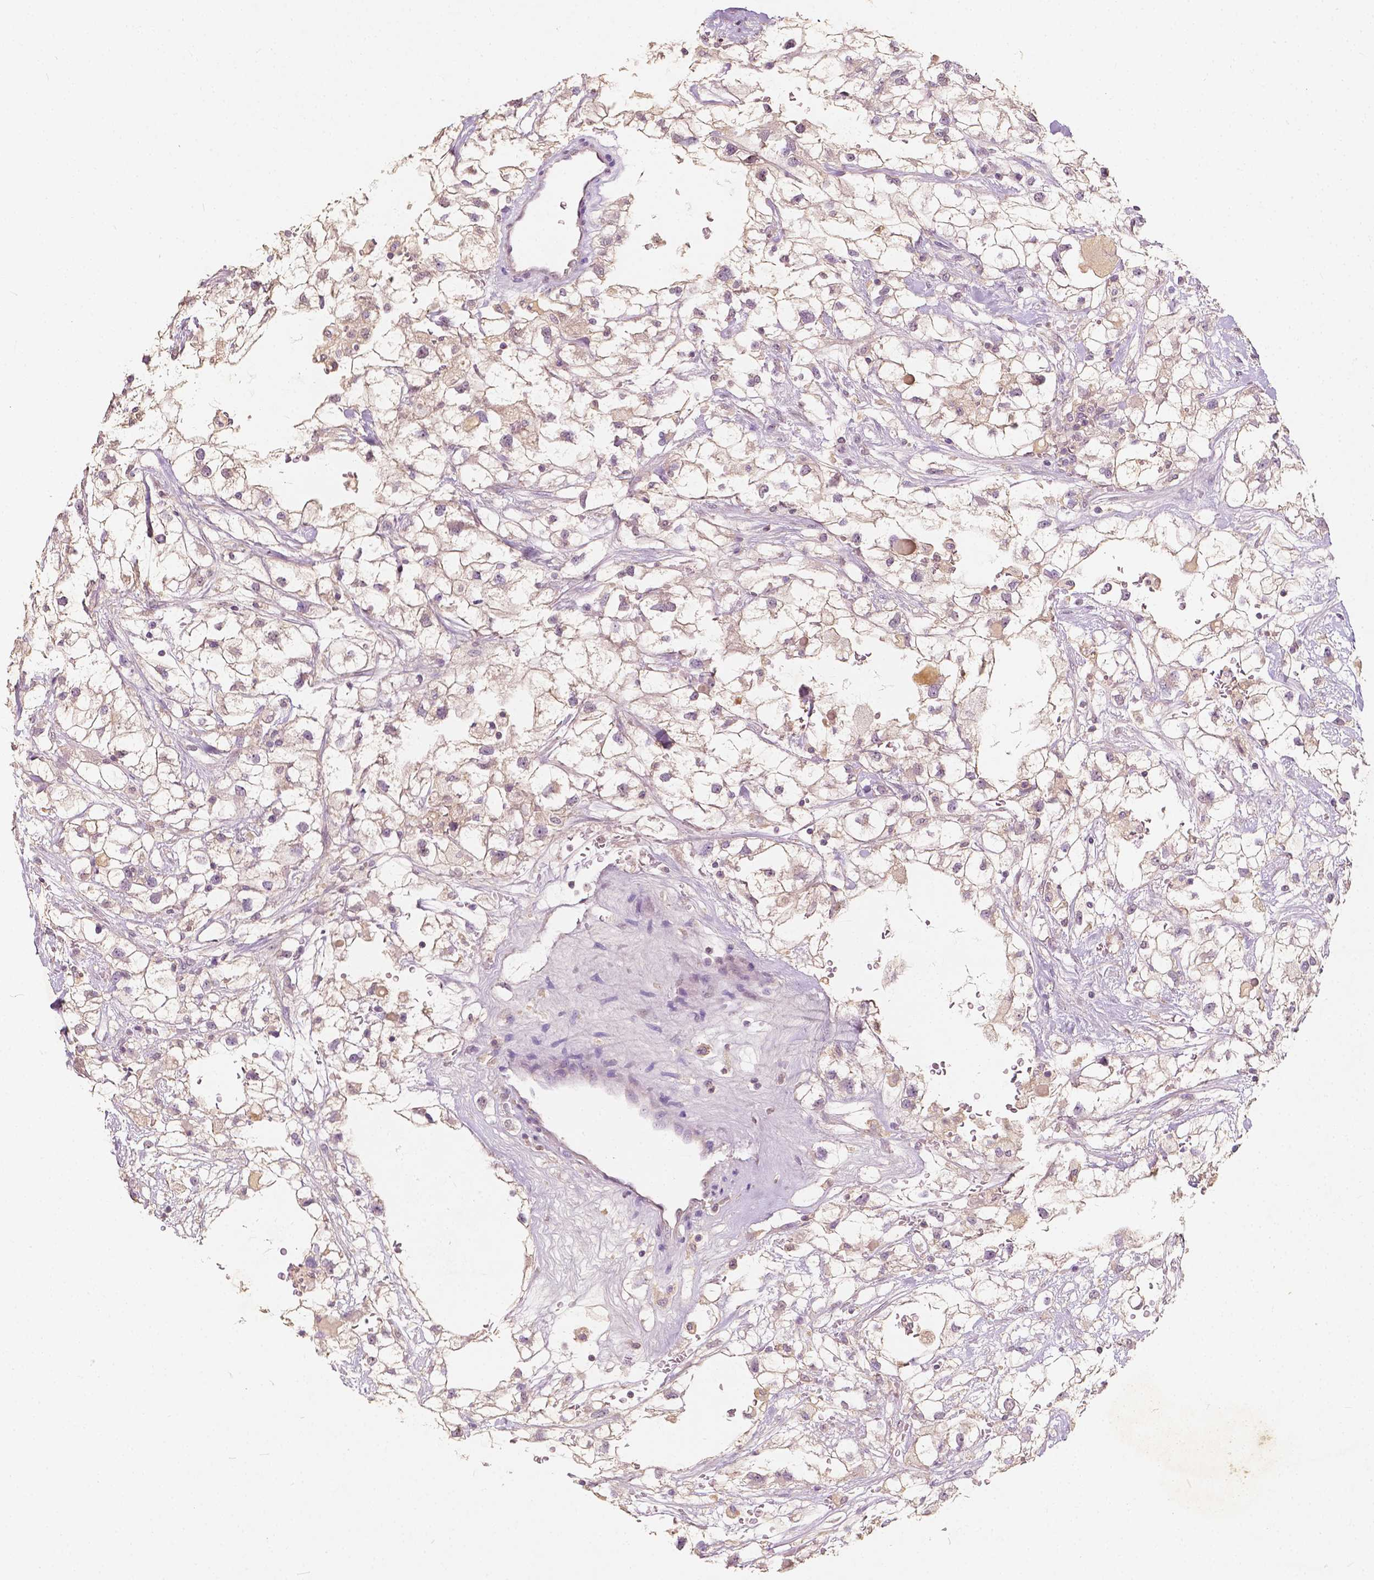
{"staining": {"intensity": "weak", "quantity": "25%-75%", "location": "cytoplasmic/membranous"}, "tissue": "renal cancer", "cell_type": "Tumor cells", "image_type": "cancer", "snomed": [{"axis": "morphology", "description": "Adenocarcinoma, NOS"}, {"axis": "topography", "description": "Kidney"}], "caption": "DAB immunohistochemical staining of human renal cancer (adenocarcinoma) reveals weak cytoplasmic/membranous protein expression in about 25%-75% of tumor cells. (Brightfield microscopy of DAB IHC at high magnification).", "gene": "SOX15", "patient": {"sex": "male", "age": 59}}